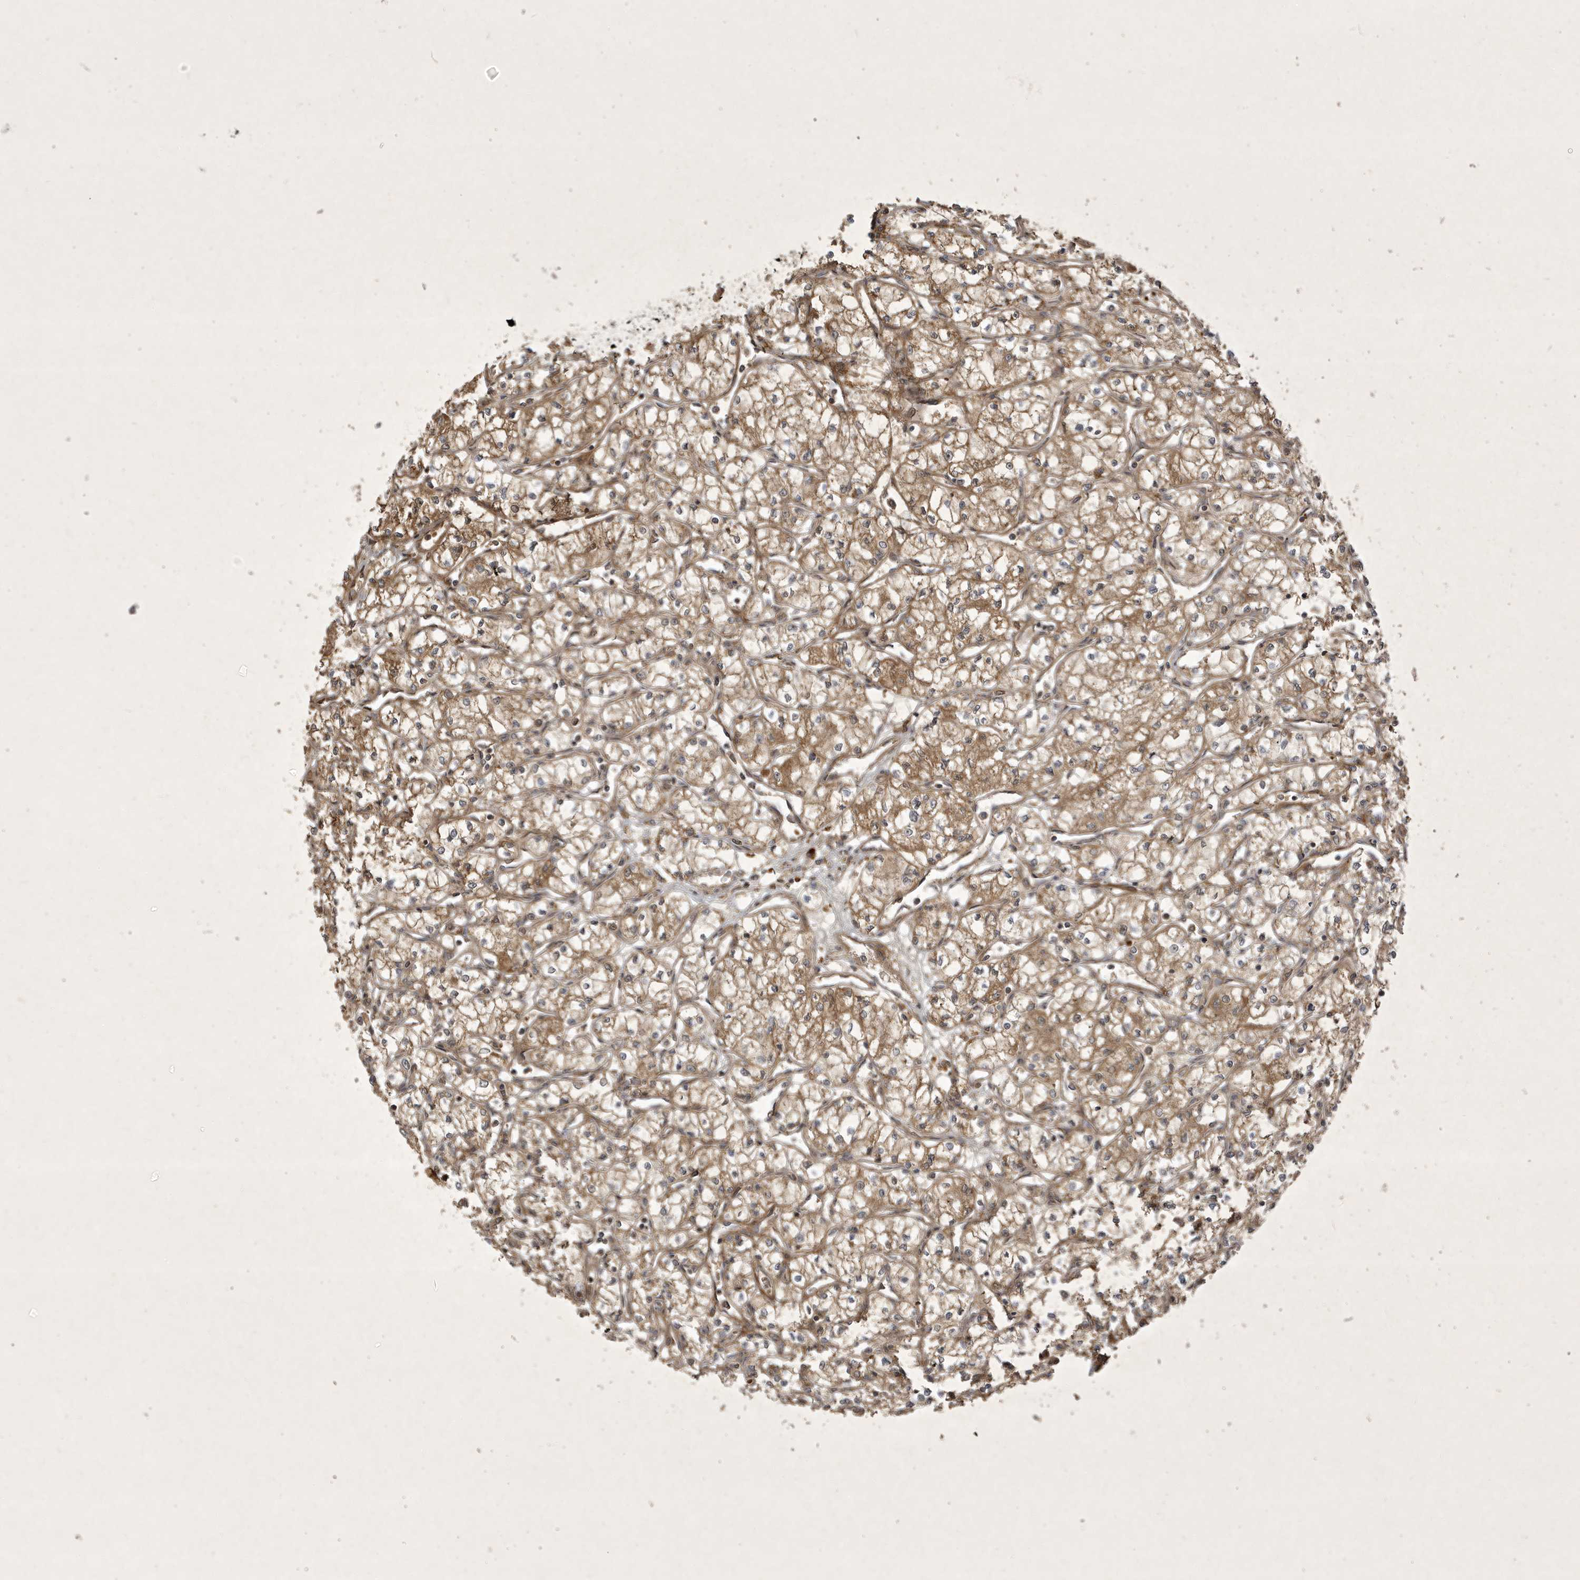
{"staining": {"intensity": "moderate", "quantity": ">75%", "location": "cytoplasmic/membranous"}, "tissue": "renal cancer", "cell_type": "Tumor cells", "image_type": "cancer", "snomed": [{"axis": "morphology", "description": "Adenocarcinoma, NOS"}, {"axis": "topography", "description": "Kidney"}], "caption": "Immunohistochemical staining of human adenocarcinoma (renal) shows moderate cytoplasmic/membranous protein positivity in about >75% of tumor cells.", "gene": "FAM83C", "patient": {"sex": "male", "age": 59}}